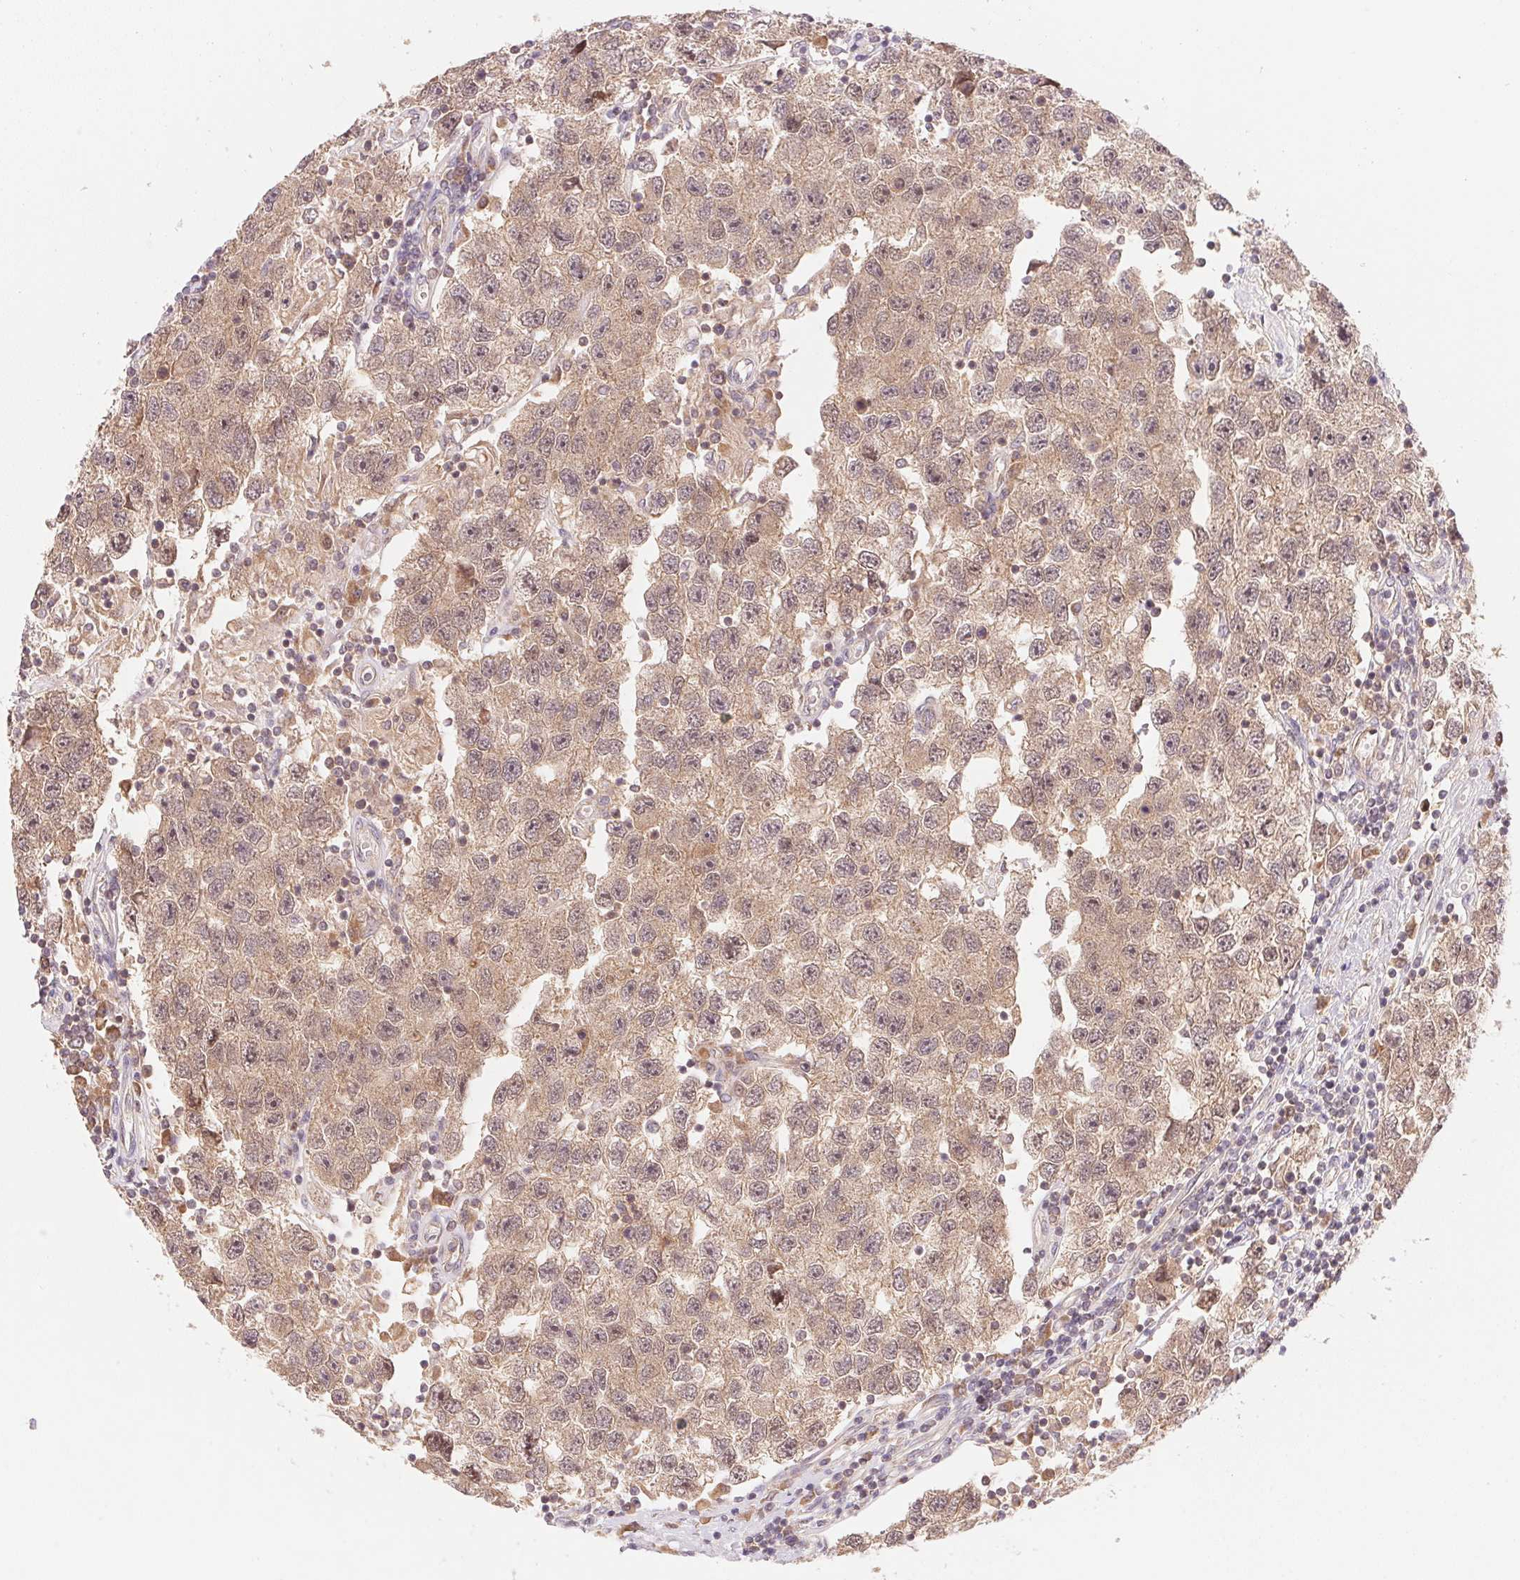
{"staining": {"intensity": "weak", "quantity": ">75%", "location": "cytoplasmic/membranous"}, "tissue": "testis cancer", "cell_type": "Tumor cells", "image_type": "cancer", "snomed": [{"axis": "morphology", "description": "Seminoma, NOS"}, {"axis": "topography", "description": "Testis"}], "caption": "Testis seminoma stained with a brown dye displays weak cytoplasmic/membranous positive expression in approximately >75% of tumor cells.", "gene": "BNIP5", "patient": {"sex": "male", "age": 26}}